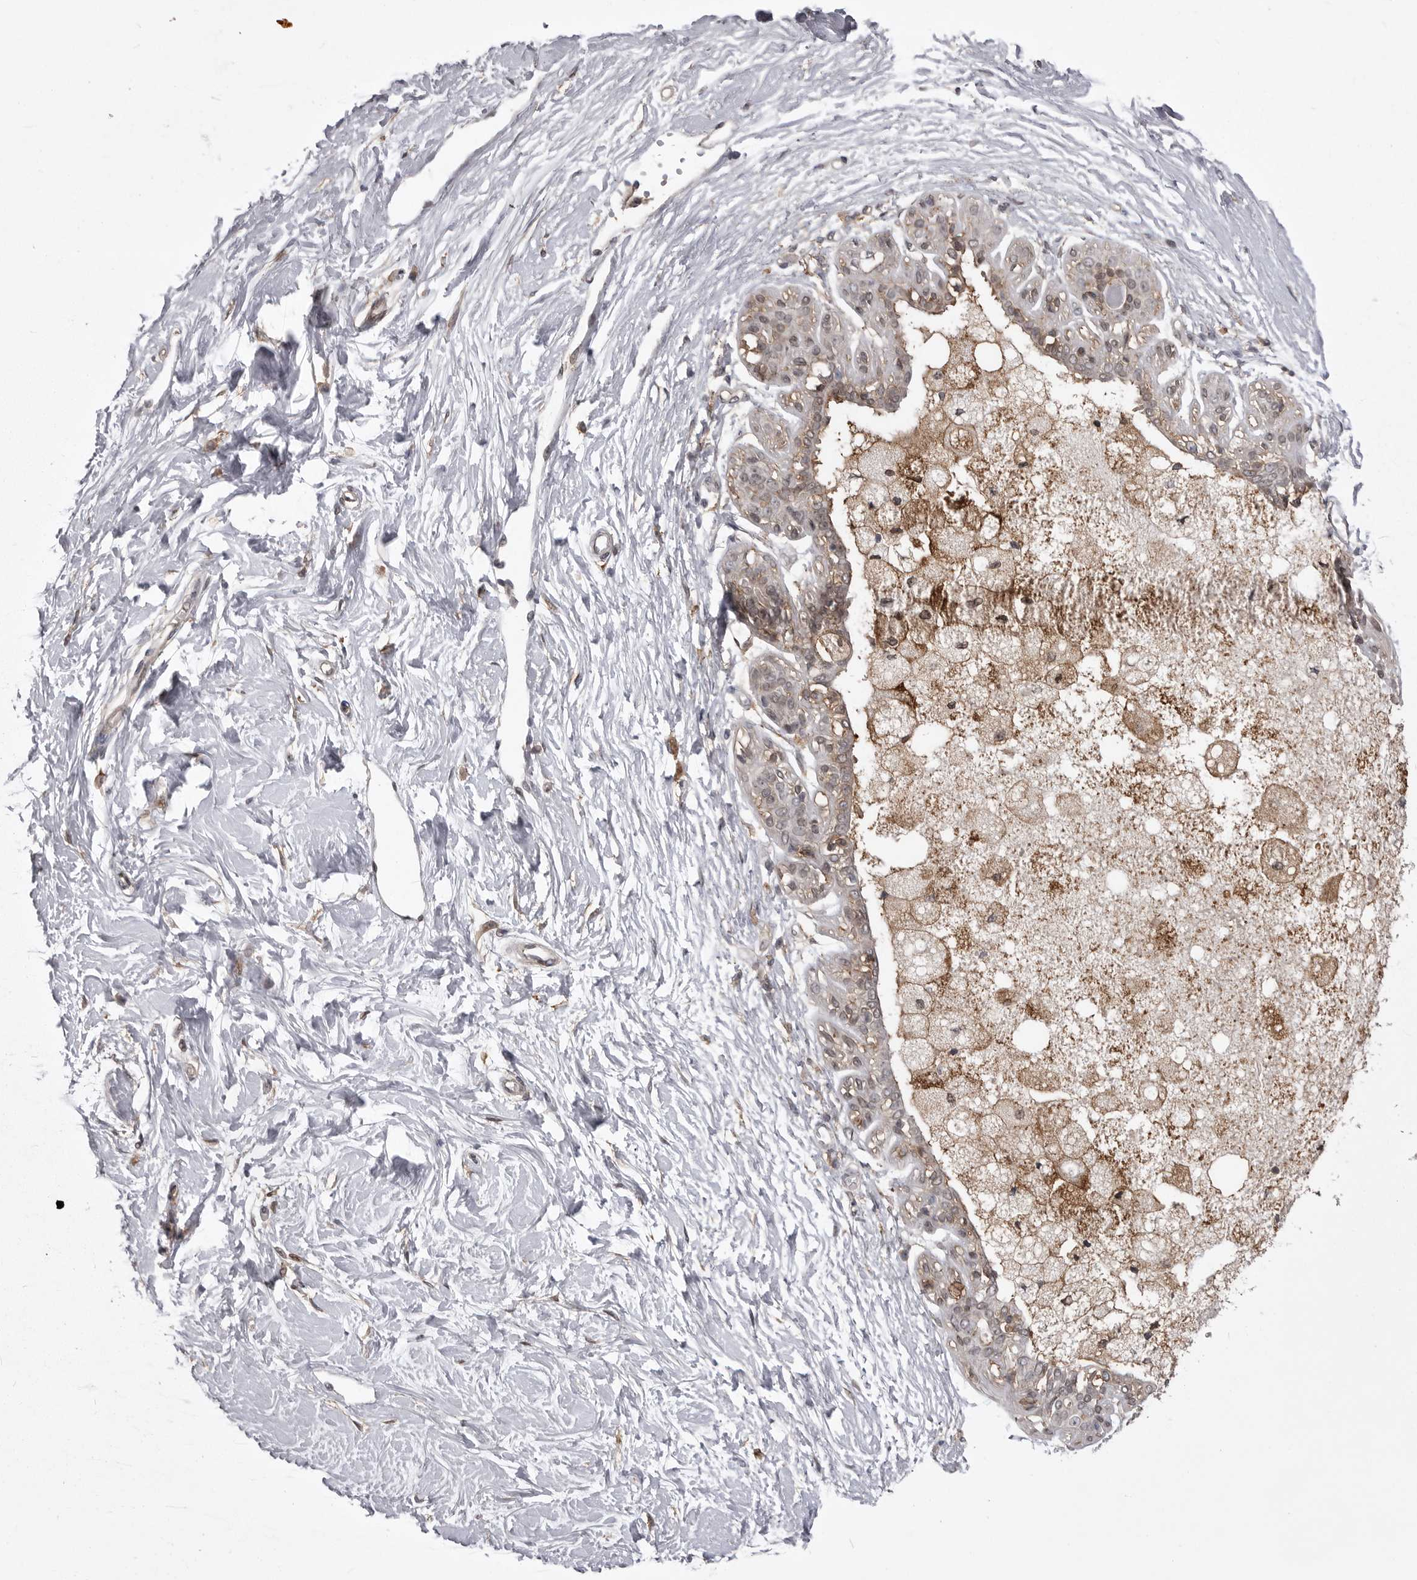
{"staining": {"intensity": "negative", "quantity": "none", "location": "none"}, "tissue": "breast", "cell_type": "Adipocytes", "image_type": "normal", "snomed": [{"axis": "morphology", "description": "Normal tissue, NOS"}, {"axis": "topography", "description": "Breast"}], "caption": "Adipocytes are negative for brown protein staining in normal breast. (DAB (3,3'-diaminobenzidine) immunohistochemistry (IHC) visualized using brightfield microscopy, high magnification).", "gene": "ABL1", "patient": {"sex": "female", "age": 45}}